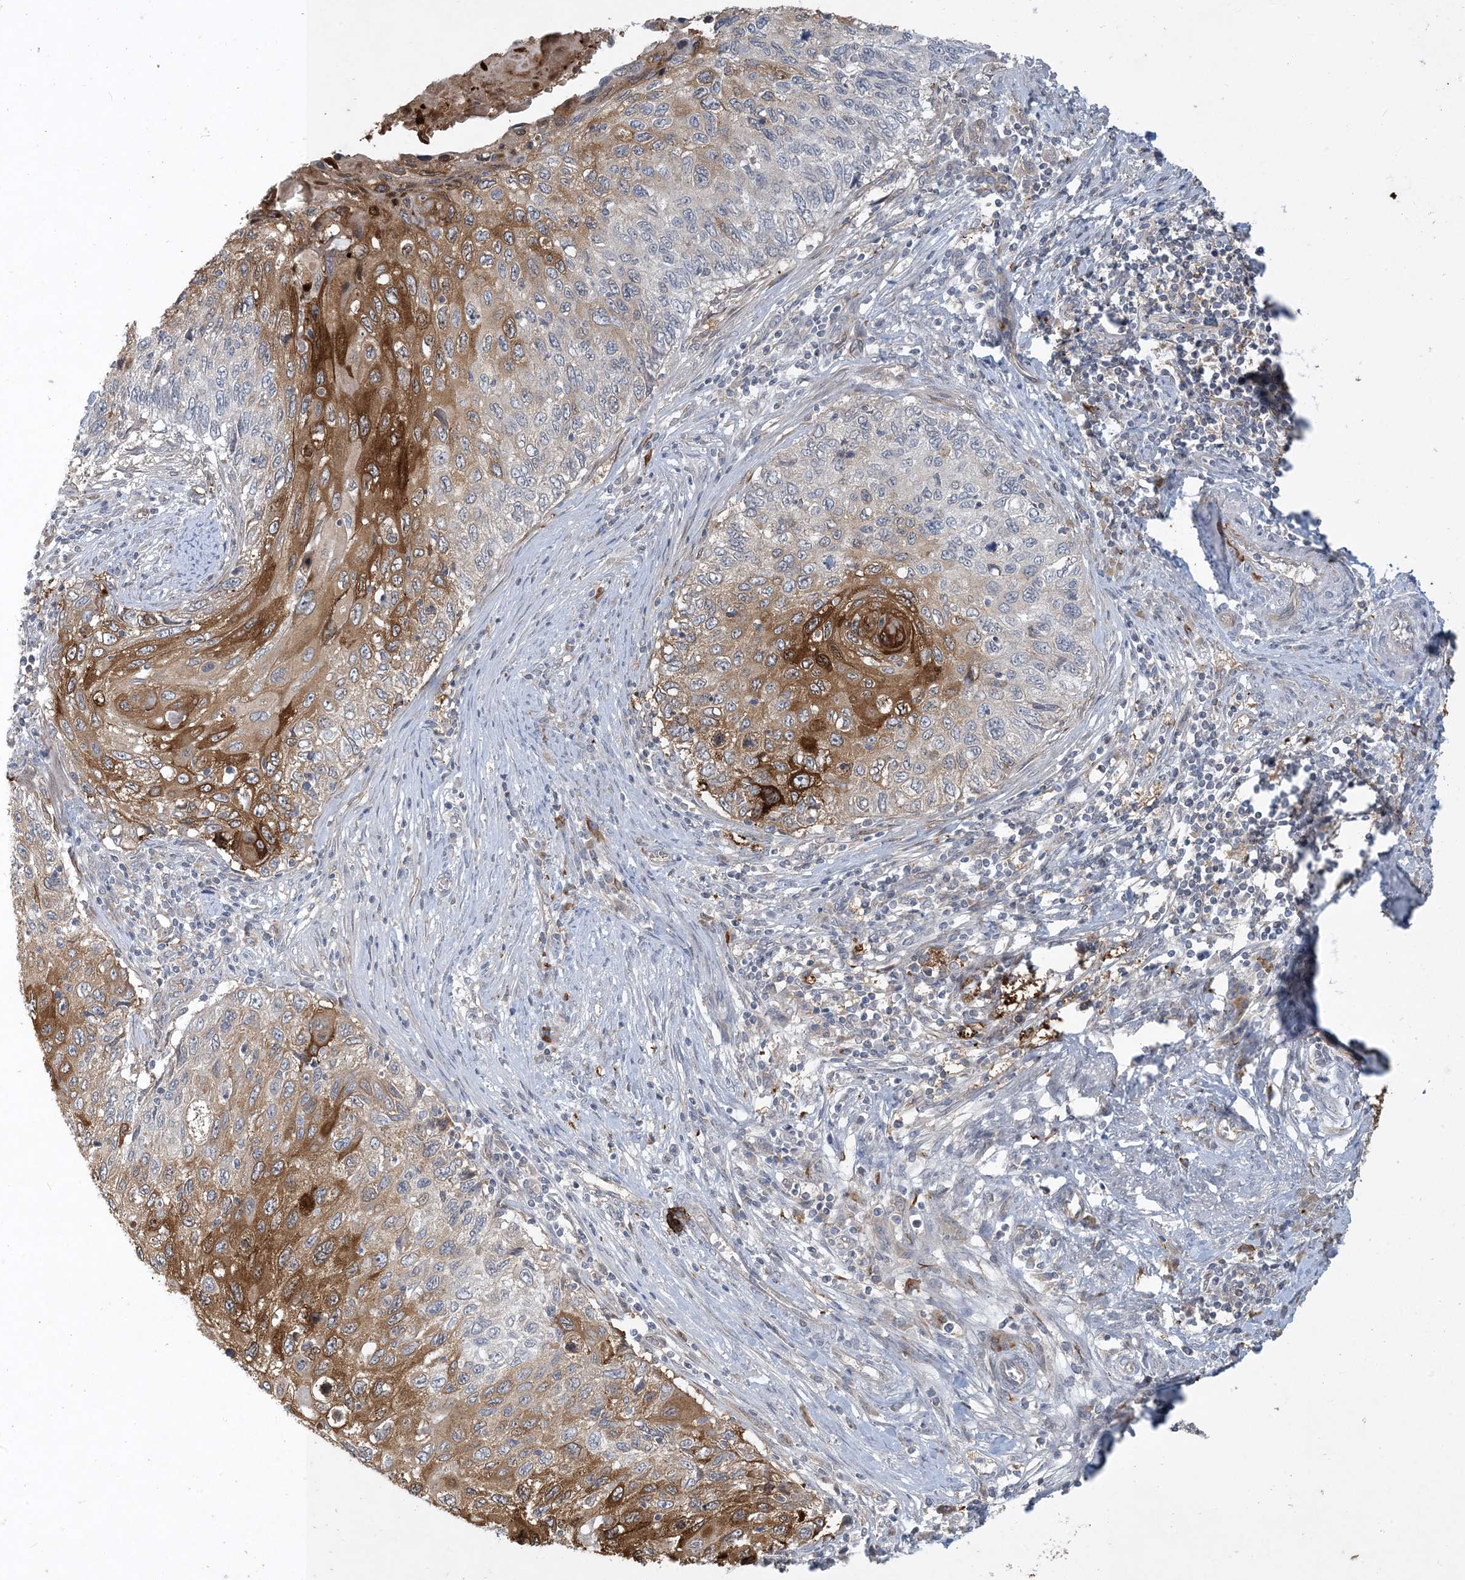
{"staining": {"intensity": "strong", "quantity": "25%-75%", "location": "cytoplasmic/membranous"}, "tissue": "cervical cancer", "cell_type": "Tumor cells", "image_type": "cancer", "snomed": [{"axis": "morphology", "description": "Squamous cell carcinoma, NOS"}, {"axis": "topography", "description": "Cervix"}], "caption": "Protein staining exhibits strong cytoplasmic/membranous expression in approximately 25%-75% of tumor cells in cervical squamous cell carcinoma. (IHC, brightfield microscopy, high magnification).", "gene": "CDS1", "patient": {"sex": "female", "age": 70}}